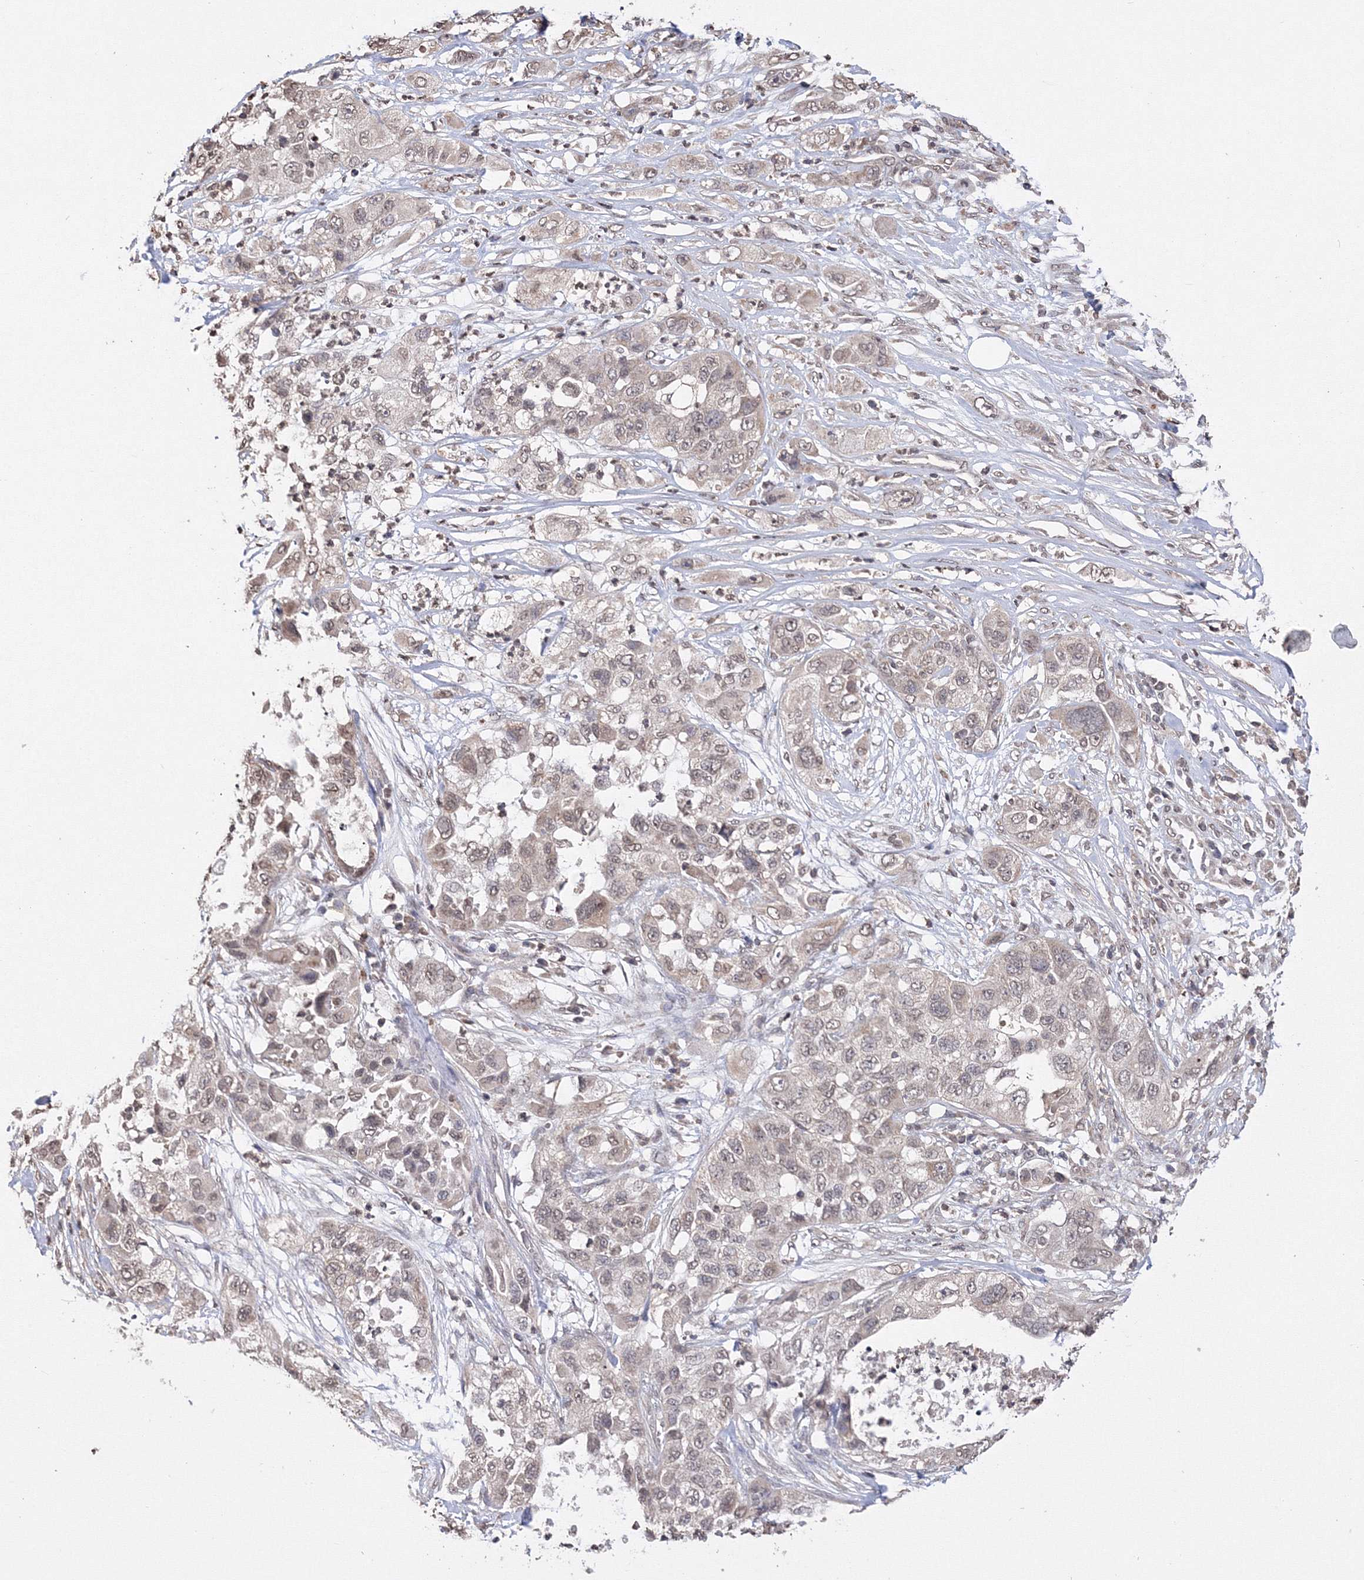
{"staining": {"intensity": "weak", "quantity": ">75%", "location": "nuclear"}, "tissue": "pancreatic cancer", "cell_type": "Tumor cells", "image_type": "cancer", "snomed": [{"axis": "morphology", "description": "Adenocarcinoma, NOS"}, {"axis": "topography", "description": "Pancreas"}], "caption": "Weak nuclear positivity for a protein is appreciated in approximately >75% of tumor cells of adenocarcinoma (pancreatic) using IHC.", "gene": "GPN1", "patient": {"sex": "female", "age": 78}}